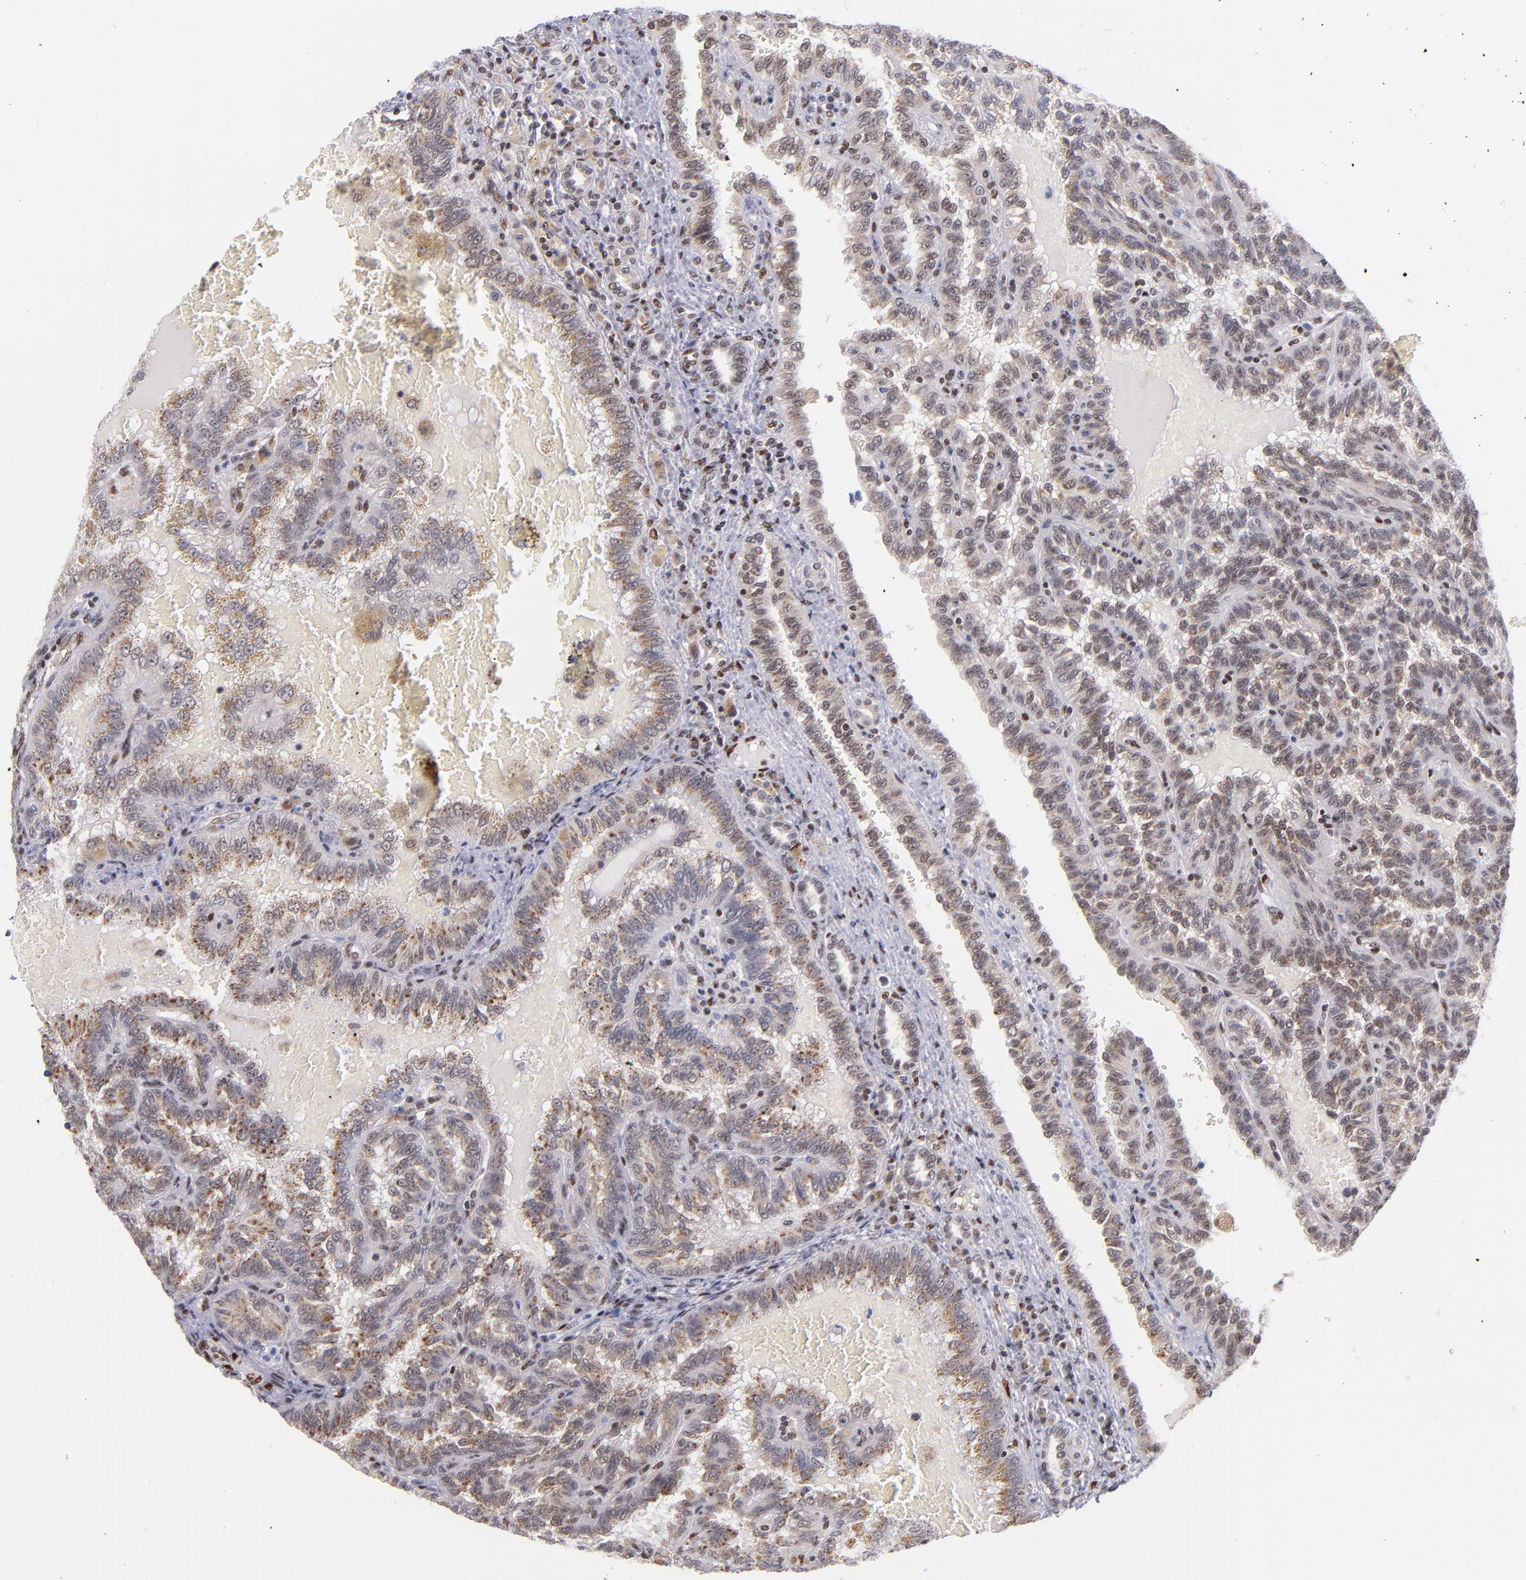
{"staining": {"intensity": "weak", "quantity": "25%-75%", "location": "cytoplasmic/membranous,nuclear"}, "tissue": "renal cancer", "cell_type": "Tumor cells", "image_type": "cancer", "snomed": [{"axis": "morphology", "description": "Inflammation, NOS"}, {"axis": "morphology", "description": "Adenocarcinoma, NOS"}, {"axis": "topography", "description": "Kidney"}], "caption": "Brown immunohistochemical staining in renal cancer shows weak cytoplasmic/membranous and nuclear positivity in approximately 25%-75% of tumor cells.", "gene": "SRF", "patient": {"sex": "male", "age": 68}}